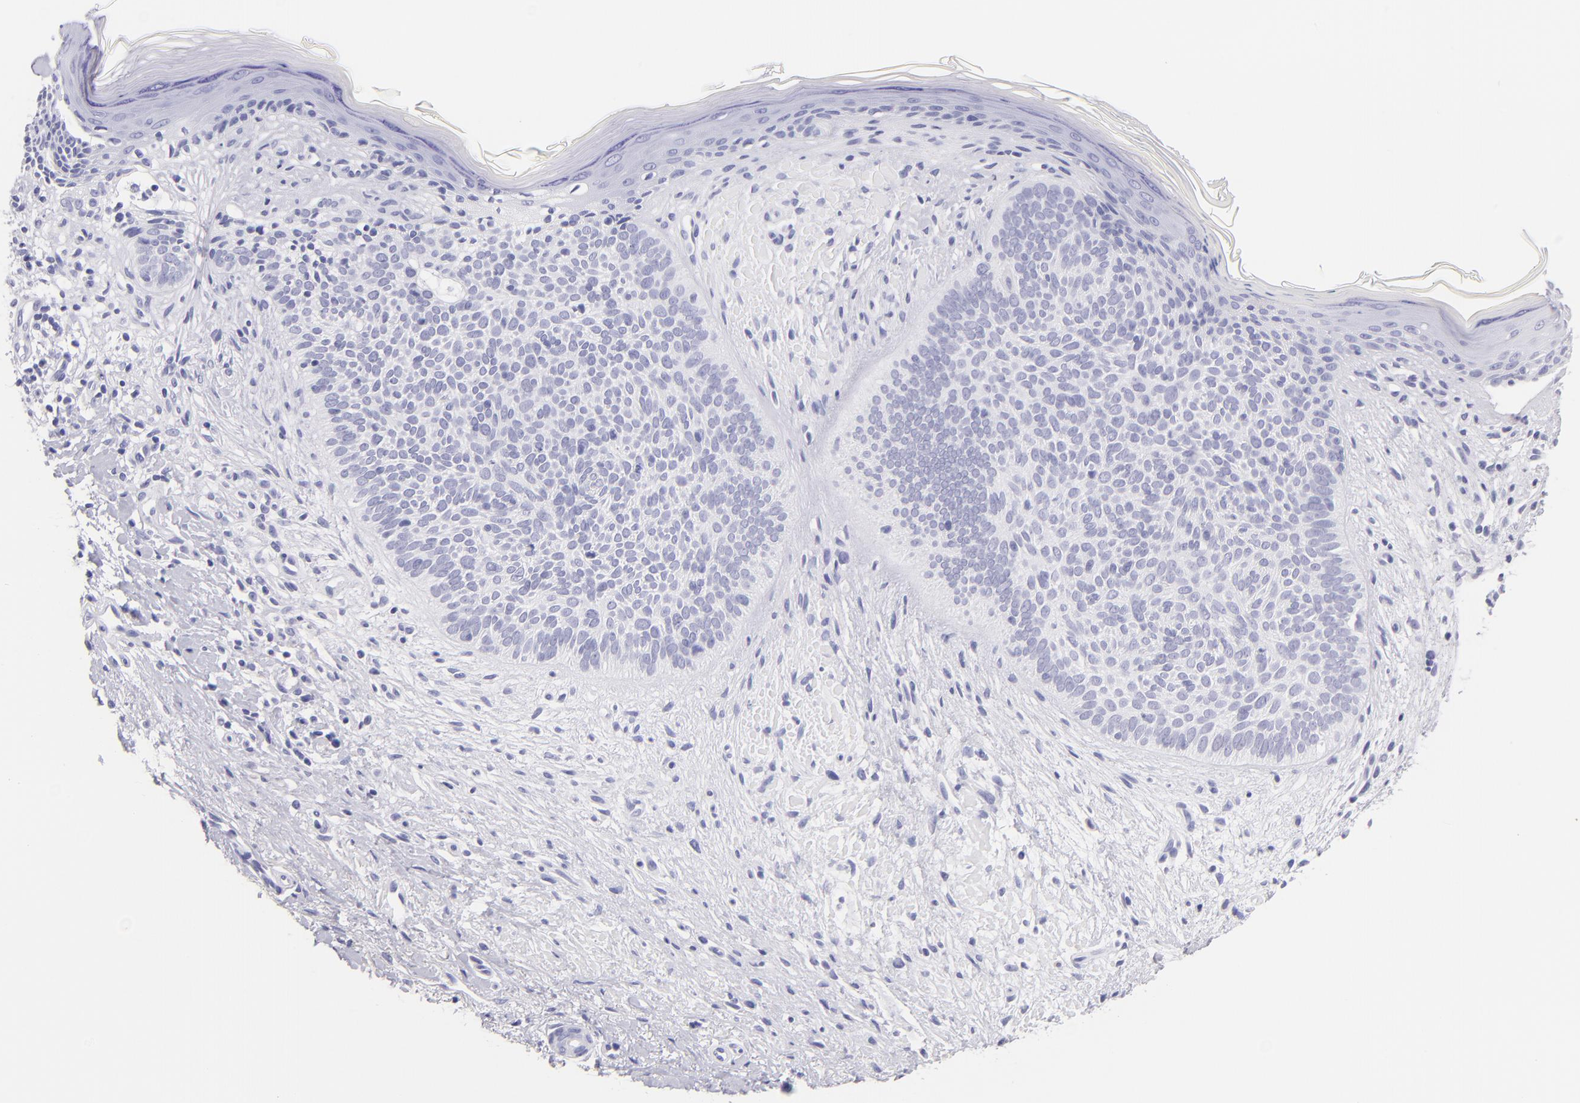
{"staining": {"intensity": "negative", "quantity": "none", "location": "none"}, "tissue": "skin cancer", "cell_type": "Tumor cells", "image_type": "cancer", "snomed": [{"axis": "morphology", "description": "Basal cell carcinoma"}, {"axis": "topography", "description": "Skin"}], "caption": "Immunohistochemistry micrograph of neoplastic tissue: human basal cell carcinoma (skin) stained with DAB (3,3'-diaminobenzidine) reveals no significant protein expression in tumor cells. Nuclei are stained in blue.", "gene": "CNP", "patient": {"sex": "female", "age": 78}}